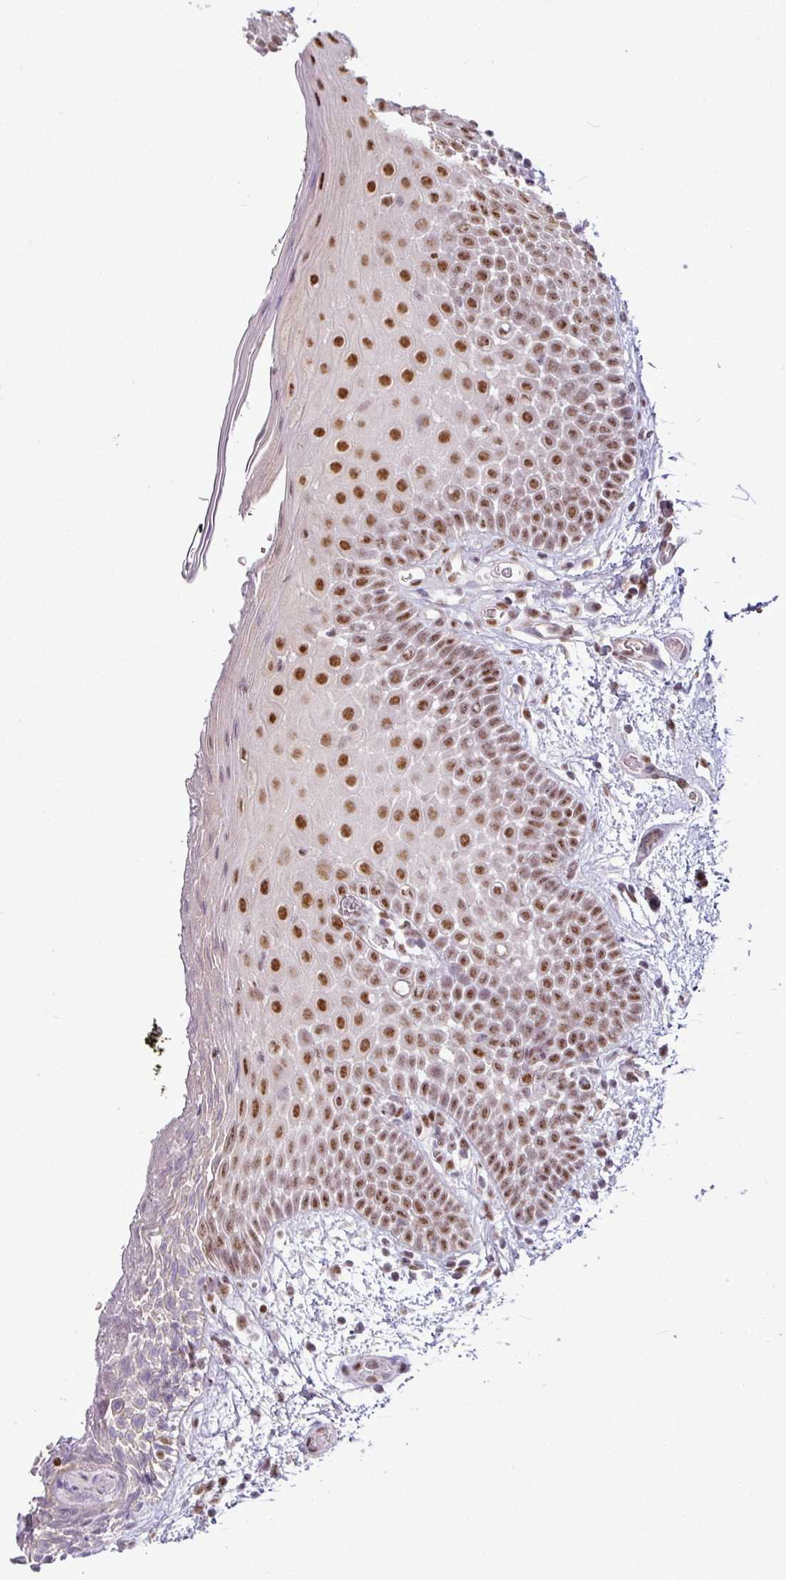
{"staining": {"intensity": "moderate", "quantity": ">75%", "location": "nuclear"}, "tissue": "oral mucosa", "cell_type": "Squamous epithelial cells", "image_type": "normal", "snomed": [{"axis": "morphology", "description": "Normal tissue, NOS"}, {"axis": "morphology", "description": "Squamous cell carcinoma, NOS"}, {"axis": "topography", "description": "Oral tissue"}, {"axis": "topography", "description": "Tounge, NOS"}, {"axis": "topography", "description": "Head-Neck"}], "caption": "Squamous epithelial cells exhibit moderate nuclear positivity in approximately >75% of cells in benign oral mucosa. (DAB (3,3'-diaminobenzidine) IHC with brightfield microscopy, high magnification).", "gene": "ZNF217", "patient": {"sex": "male", "age": 76}}